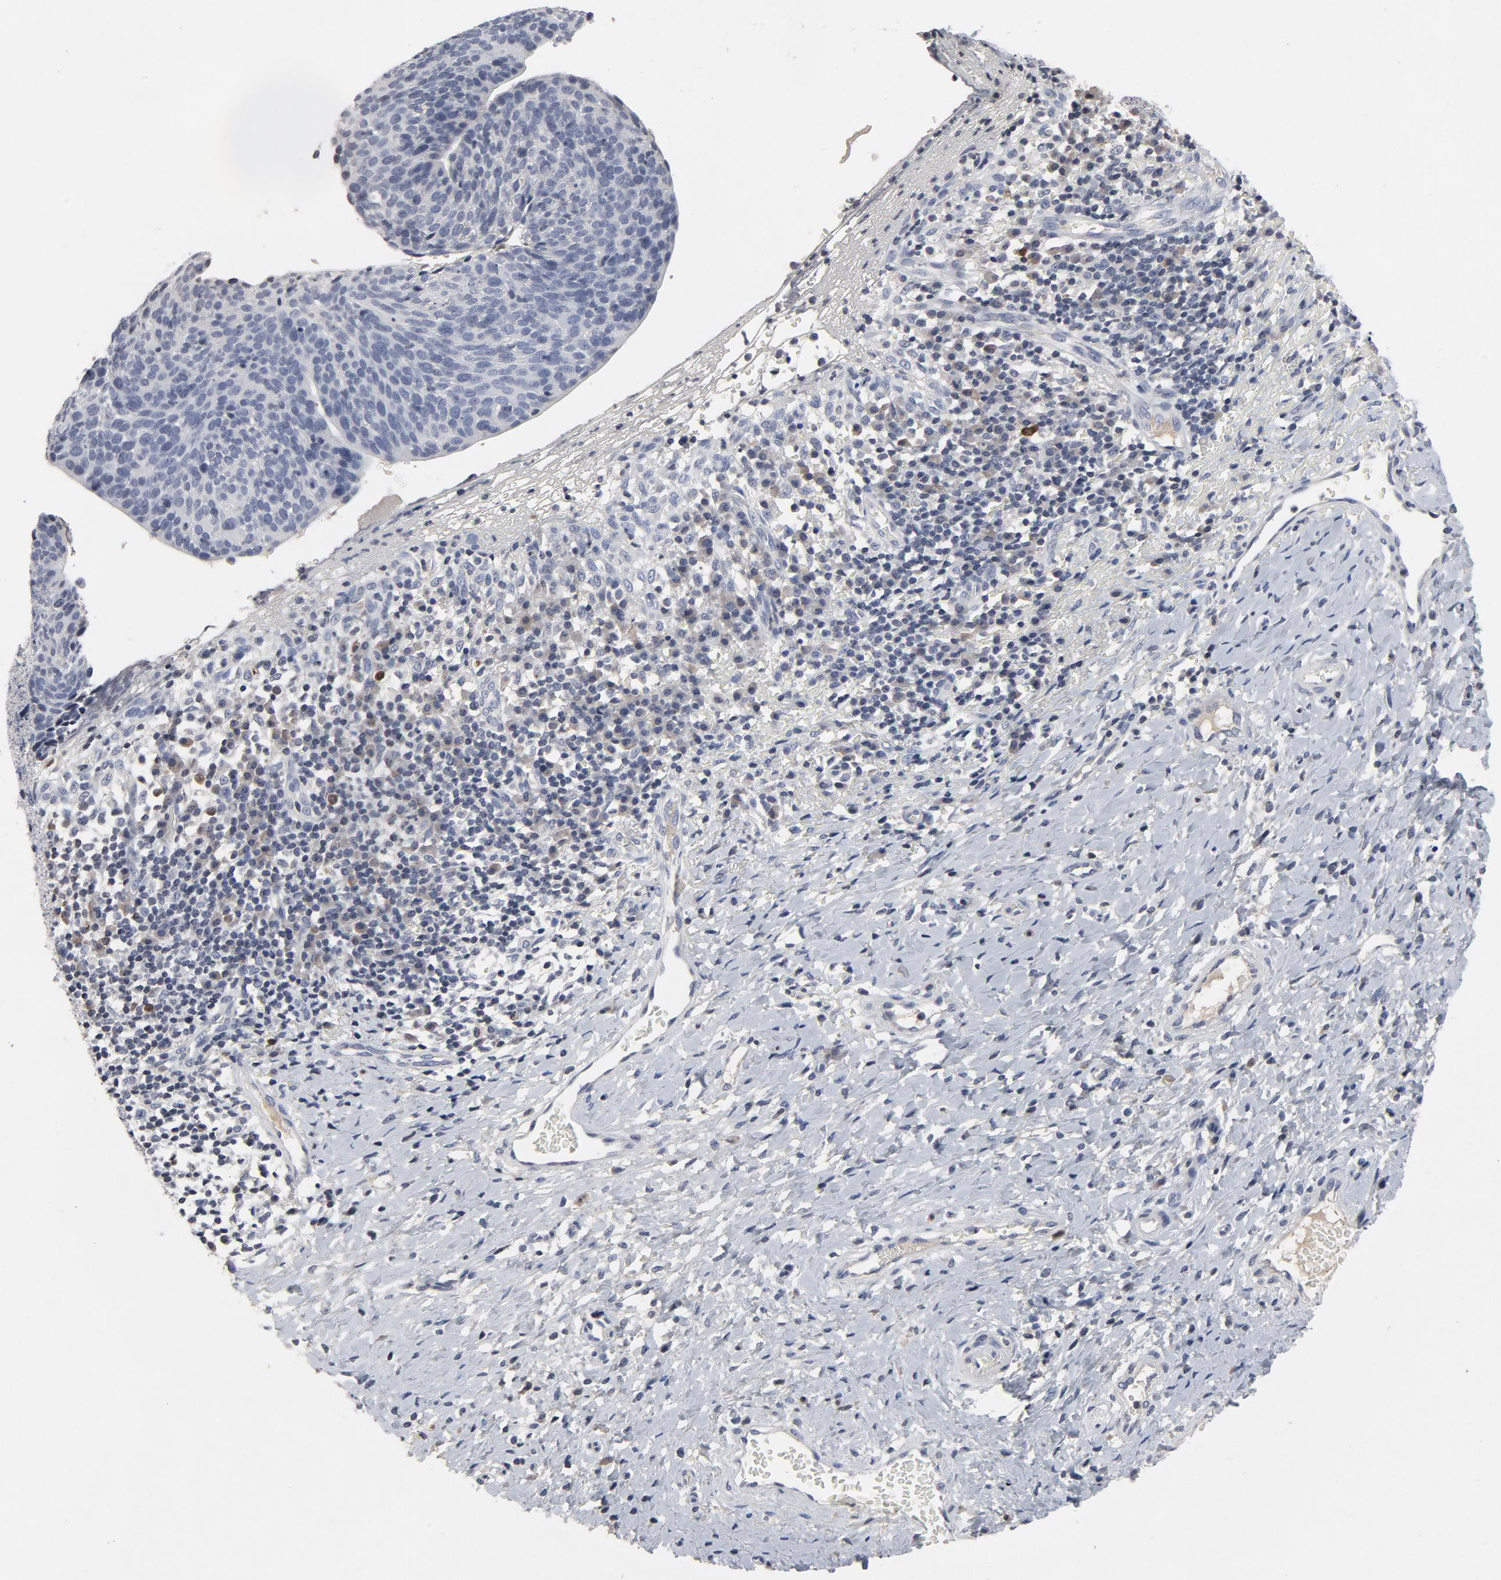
{"staining": {"intensity": "negative", "quantity": "none", "location": "none"}, "tissue": "cervical cancer", "cell_type": "Tumor cells", "image_type": "cancer", "snomed": [{"axis": "morphology", "description": "Normal tissue, NOS"}, {"axis": "morphology", "description": "Squamous cell carcinoma, NOS"}, {"axis": "topography", "description": "Cervix"}], "caption": "There is no significant expression in tumor cells of squamous cell carcinoma (cervical).", "gene": "TCL1A", "patient": {"sex": "female", "age": 39}}